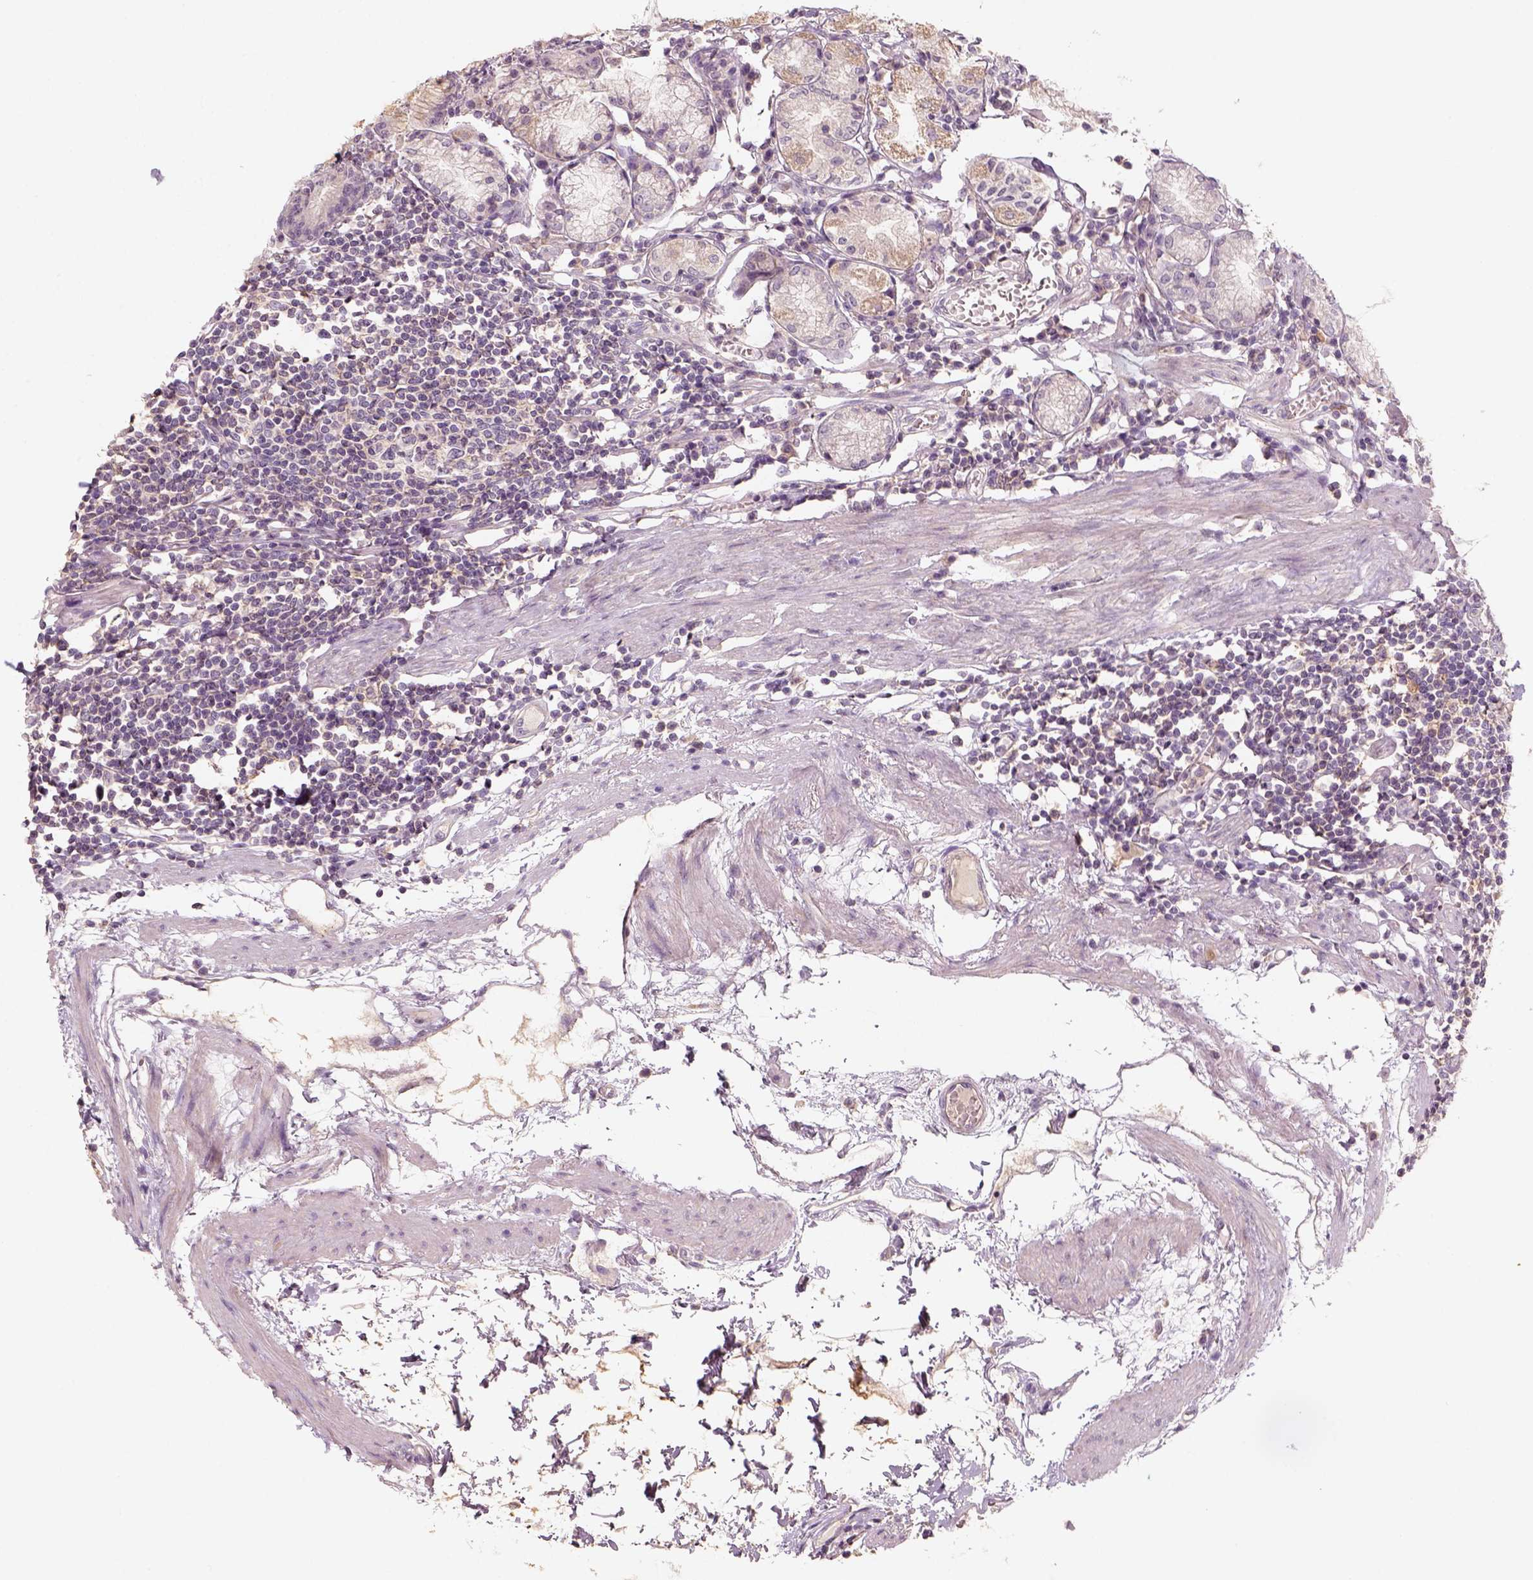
{"staining": {"intensity": "weak", "quantity": "<25%", "location": "cytoplasmic/membranous"}, "tissue": "stomach", "cell_type": "Glandular cells", "image_type": "normal", "snomed": [{"axis": "morphology", "description": "Normal tissue, NOS"}, {"axis": "topography", "description": "Stomach"}], "caption": "High magnification brightfield microscopy of normal stomach stained with DAB (3,3'-diaminobenzidine) (brown) and counterstained with hematoxylin (blue): glandular cells show no significant staining.", "gene": "AQP9", "patient": {"sex": "male", "age": 55}}